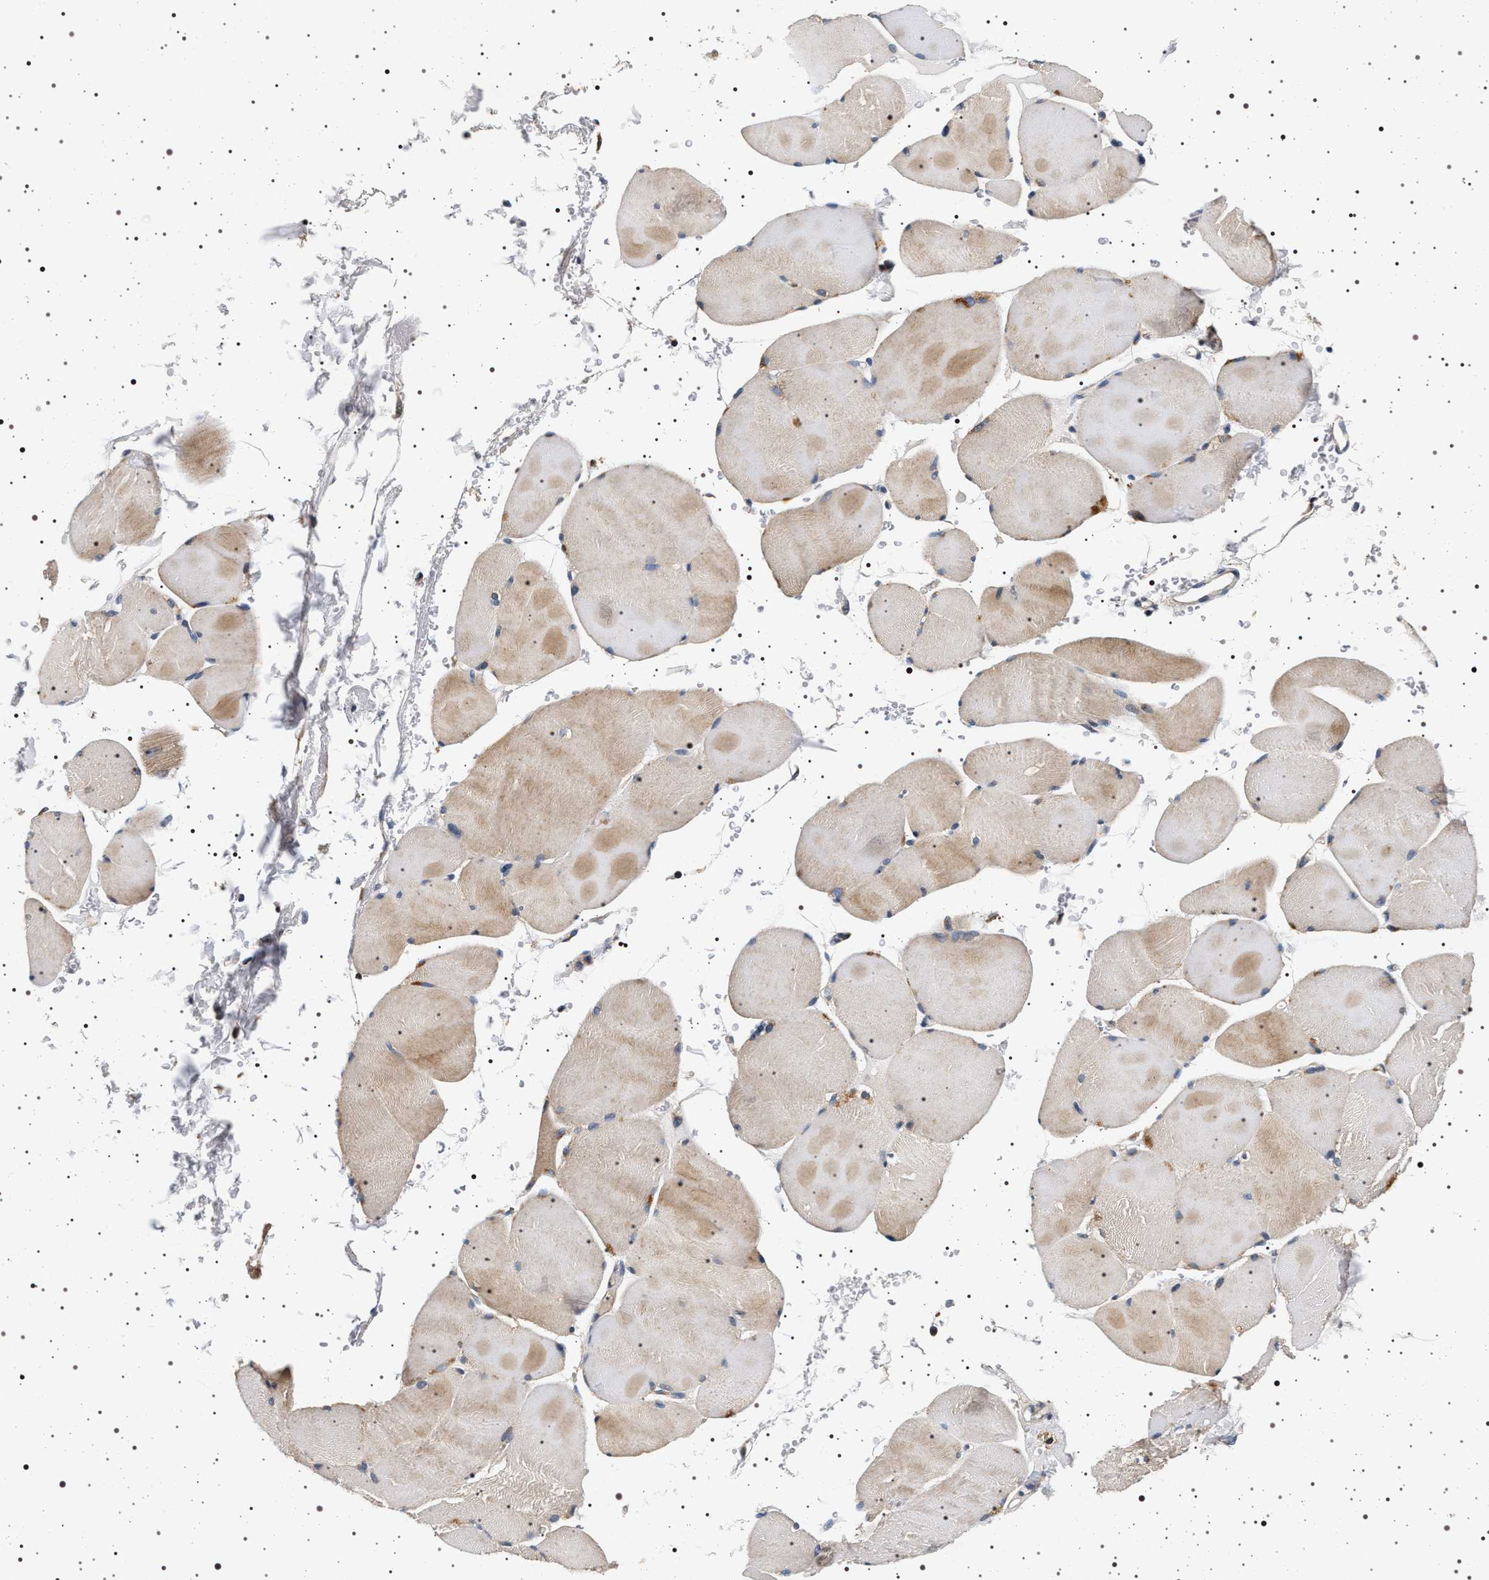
{"staining": {"intensity": "weak", "quantity": "25%-75%", "location": "cytoplasmic/membranous"}, "tissue": "skeletal muscle", "cell_type": "Myocytes", "image_type": "normal", "snomed": [{"axis": "morphology", "description": "Normal tissue, NOS"}, {"axis": "topography", "description": "Skin"}, {"axis": "topography", "description": "Skeletal muscle"}], "caption": "This histopathology image displays immunohistochemistry (IHC) staining of unremarkable human skeletal muscle, with low weak cytoplasmic/membranous positivity in about 25%-75% of myocytes.", "gene": "DCBLD2", "patient": {"sex": "male", "age": 83}}